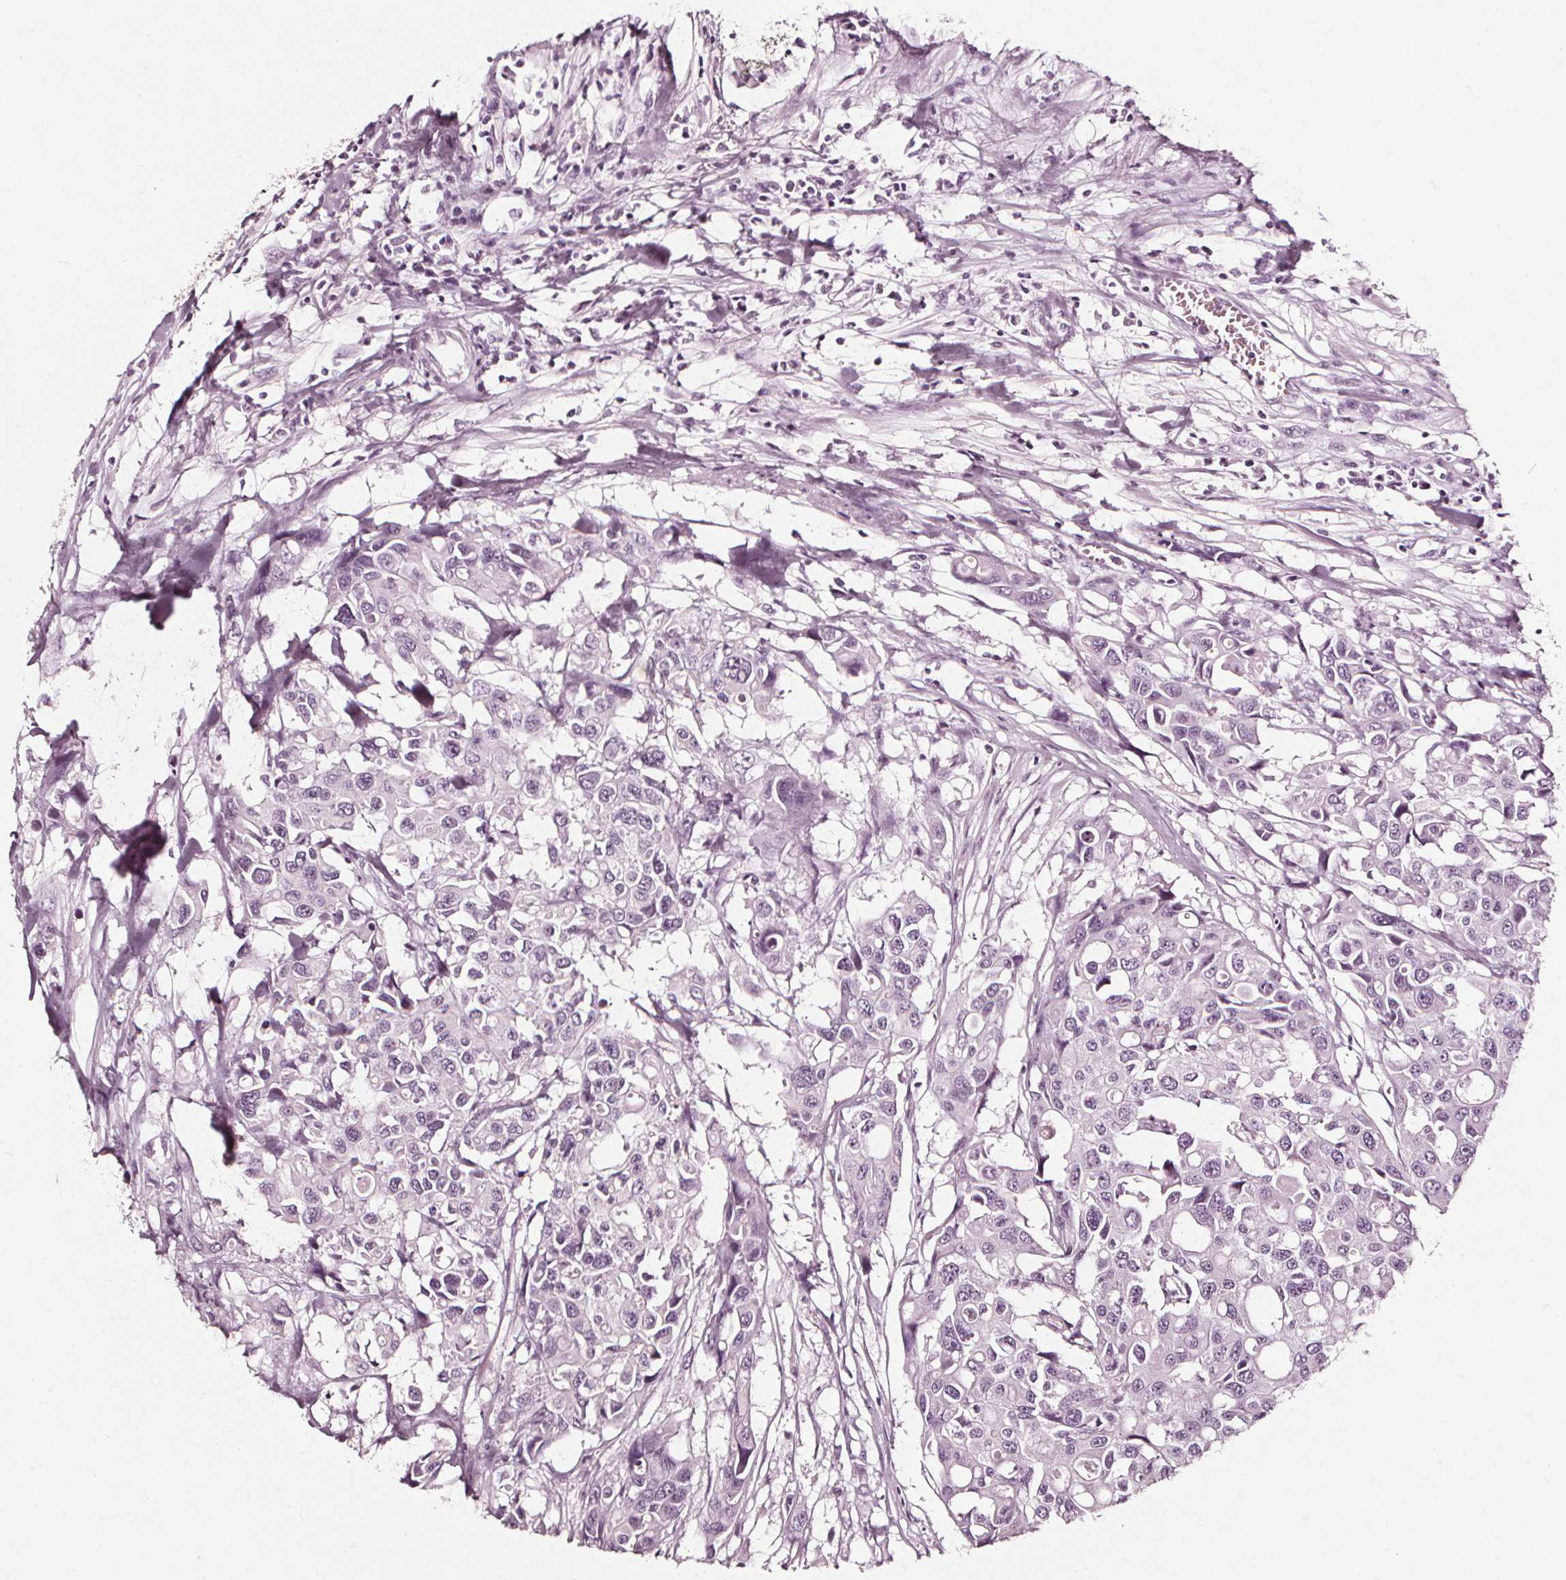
{"staining": {"intensity": "negative", "quantity": "none", "location": "none"}, "tissue": "colorectal cancer", "cell_type": "Tumor cells", "image_type": "cancer", "snomed": [{"axis": "morphology", "description": "Adenocarcinoma, NOS"}, {"axis": "topography", "description": "Colon"}], "caption": "Immunohistochemistry (IHC) photomicrograph of colorectal cancer stained for a protein (brown), which reveals no positivity in tumor cells. (Immunohistochemistry (IHC), brightfield microscopy, high magnification).", "gene": "DEFA5", "patient": {"sex": "male", "age": 77}}